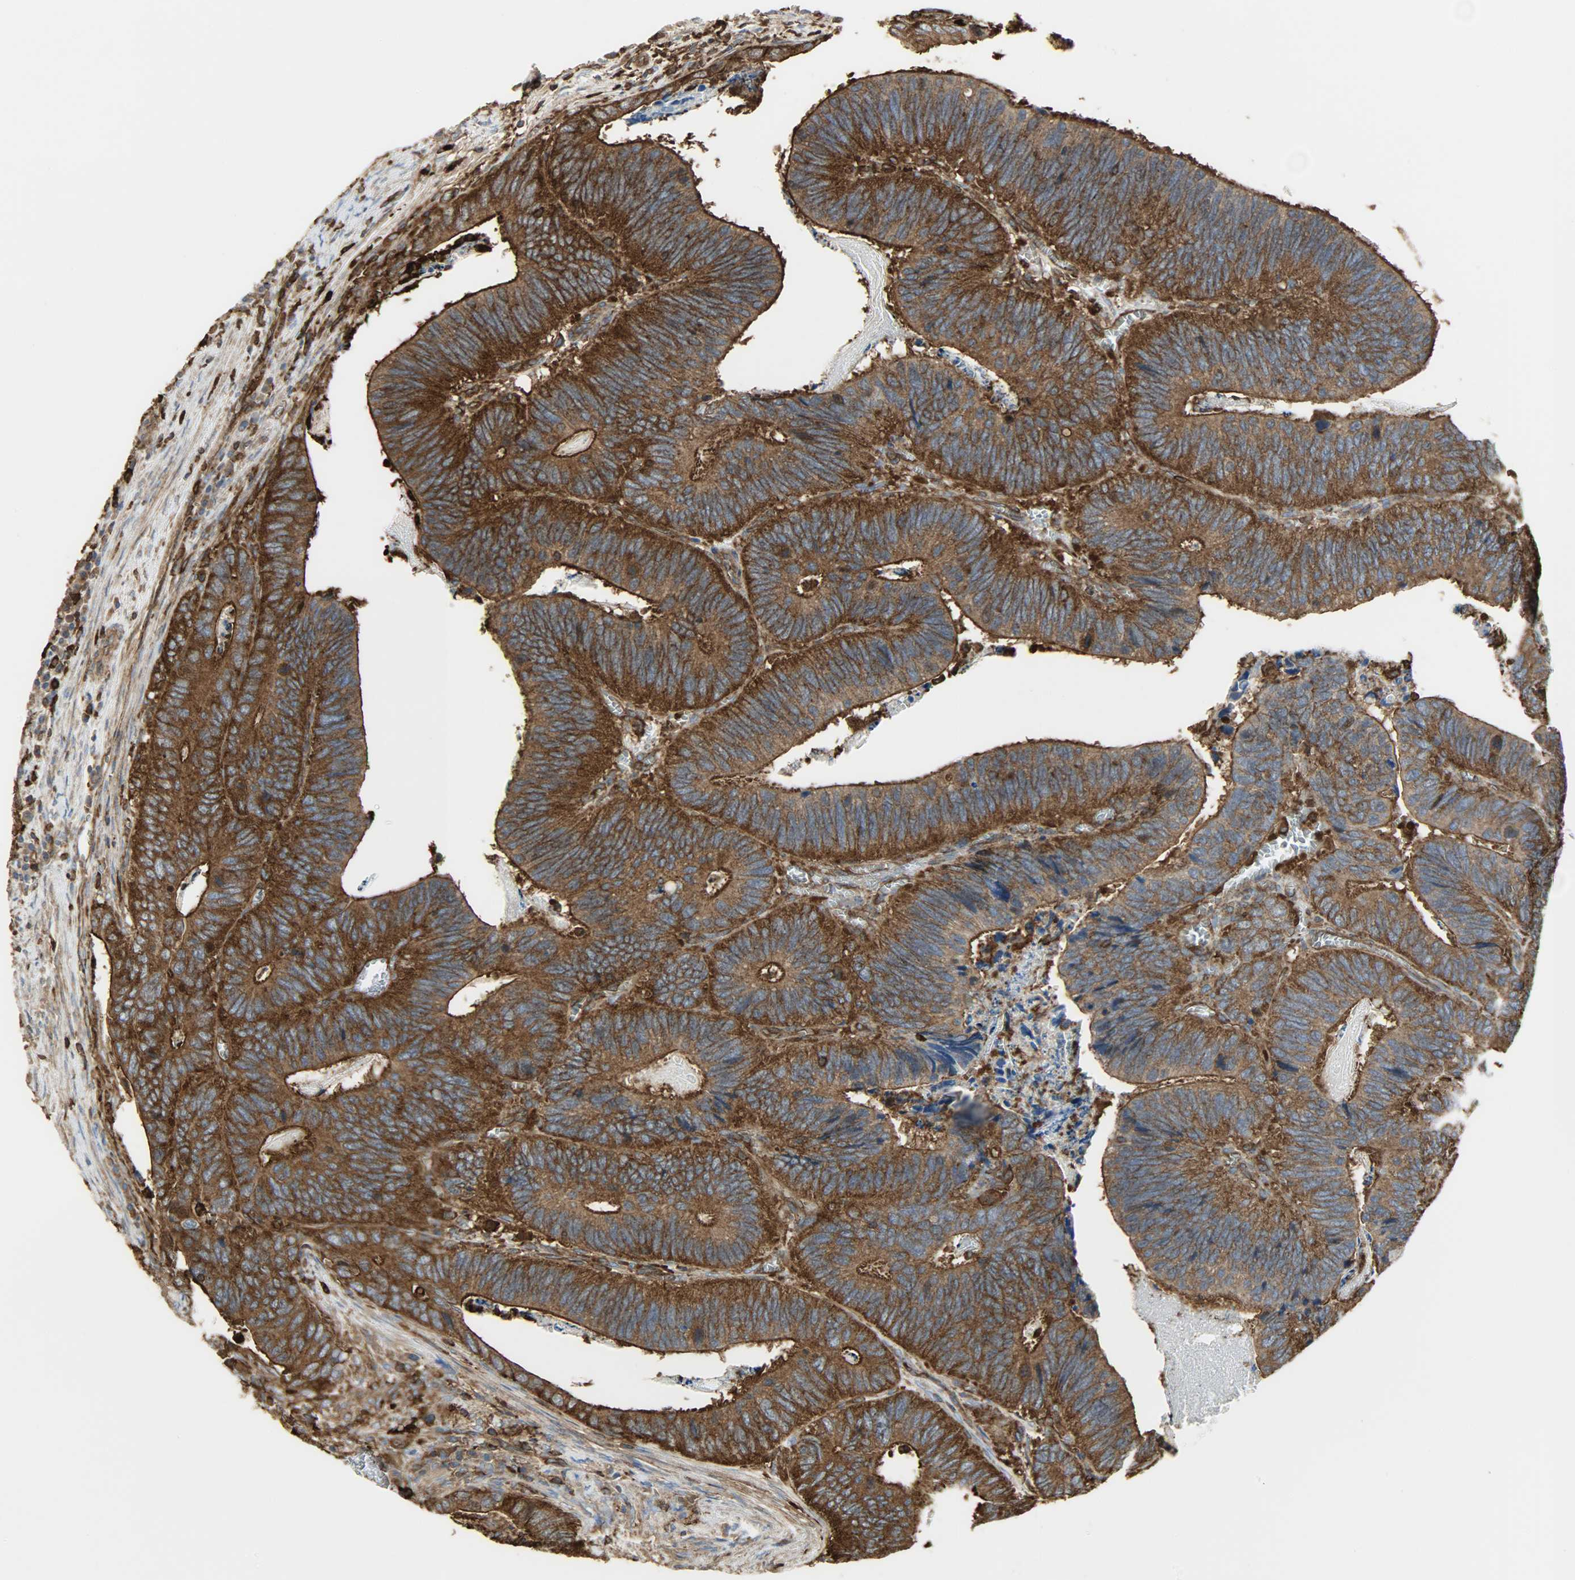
{"staining": {"intensity": "strong", "quantity": ">75%", "location": "cytoplasmic/membranous"}, "tissue": "colorectal cancer", "cell_type": "Tumor cells", "image_type": "cancer", "snomed": [{"axis": "morphology", "description": "Adenocarcinoma, NOS"}, {"axis": "topography", "description": "Colon"}], "caption": "Immunohistochemical staining of human adenocarcinoma (colorectal) displays high levels of strong cytoplasmic/membranous staining in approximately >75% of tumor cells.", "gene": "VASP", "patient": {"sex": "male", "age": 72}}